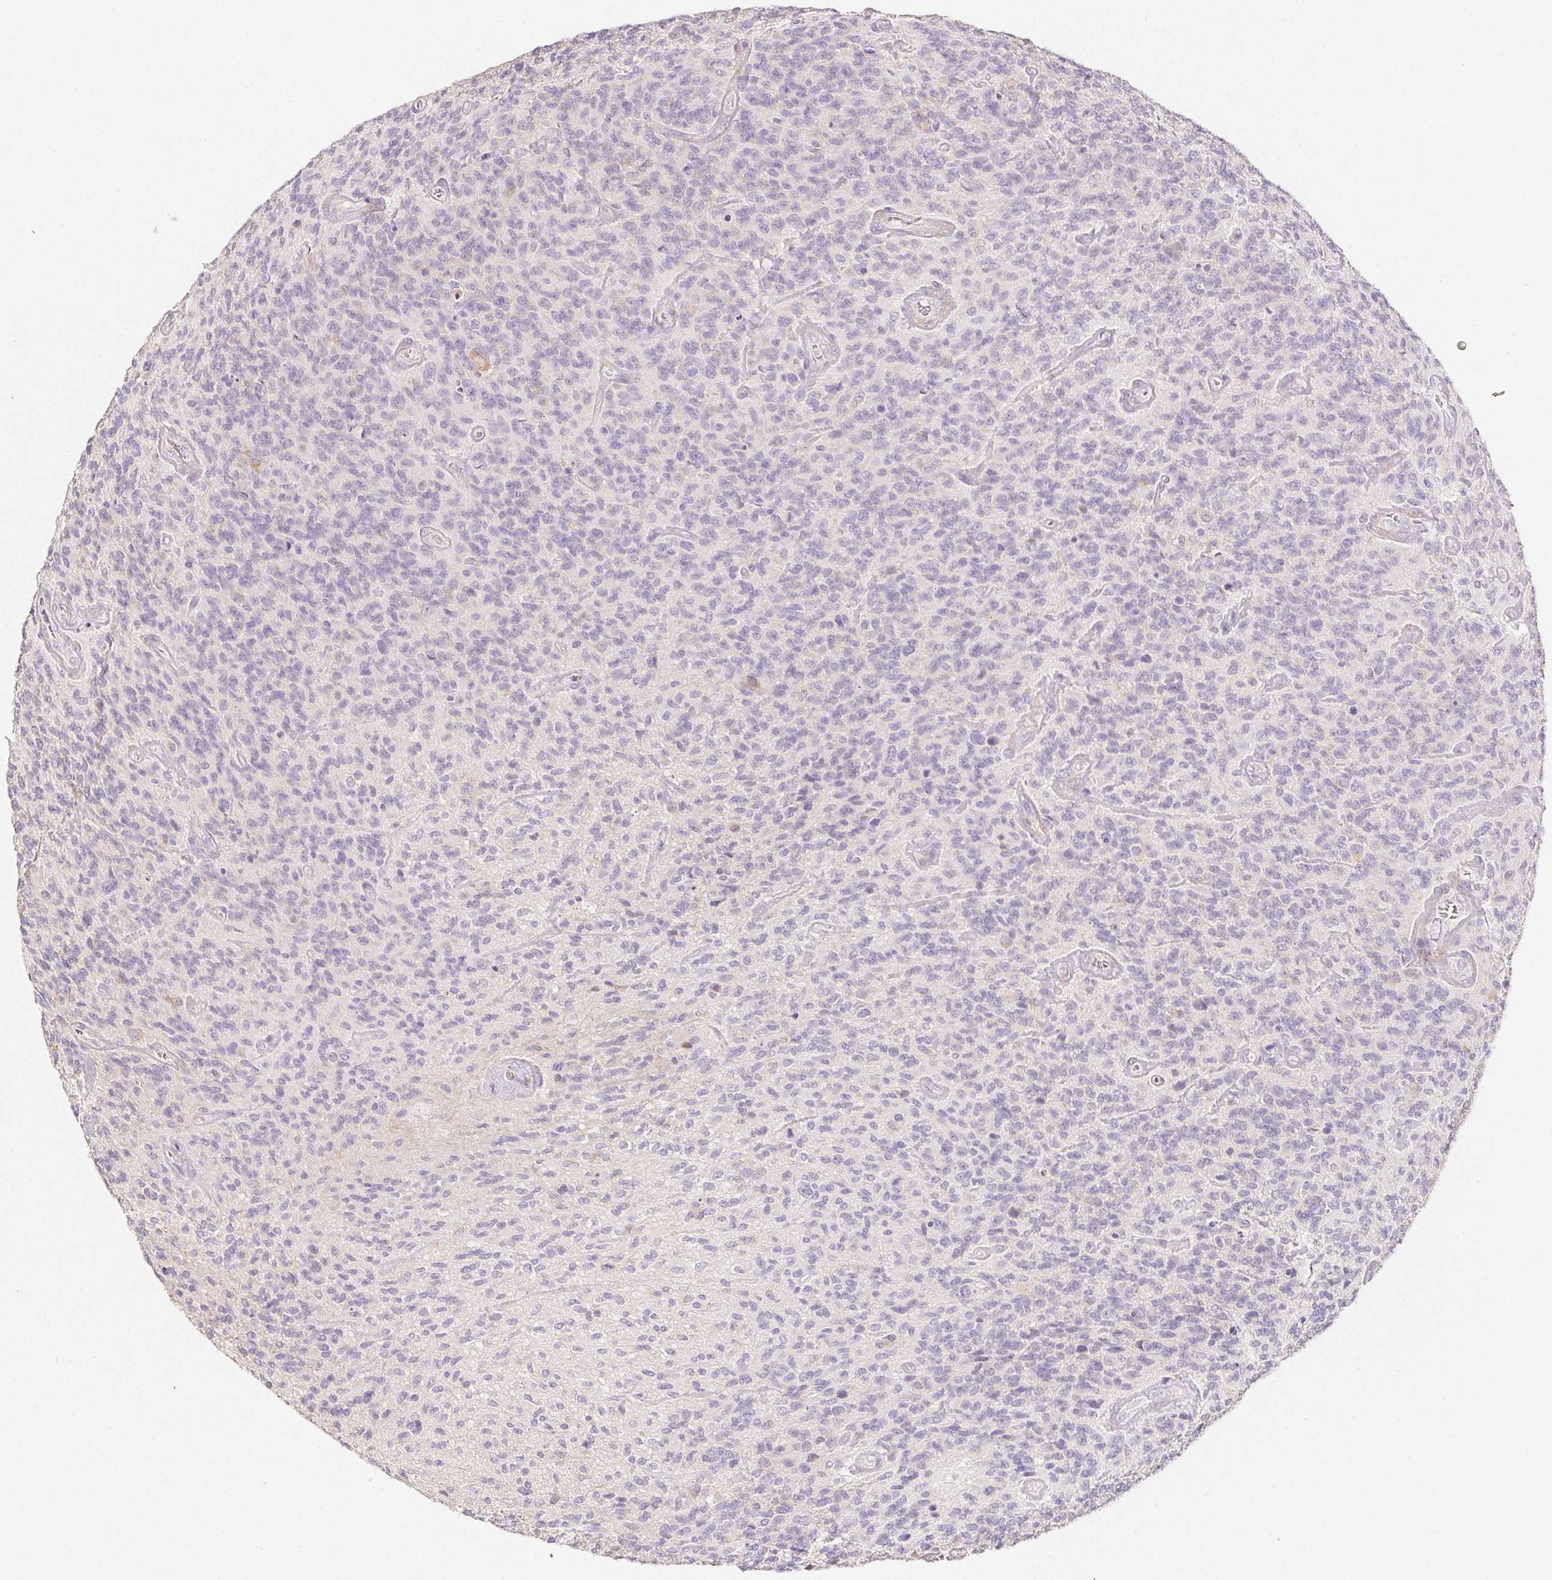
{"staining": {"intensity": "negative", "quantity": "none", "location": "none"}, "tissue": "glioma", "cell_type": "Tumor cells", "image_type": "cancer", "snomed": [{"axis": "morphology", "description": "Glioma, malignant, High grade"}, {"axis": "topography", "description": "Brain"}], "caption": "High-grade glioma (malignant) was stained to show a protein in brown. There is no significant expression in tumor cells. (Stains: DAB (3,3'-diaminobenzidine) immunohistochemistry (IHC) with hematoxylin counter stain, Microscopy: brightfield microscopy at high magnification).", "gene": "ACVR1B", "patient": {"sex": "male", "age": 76}}